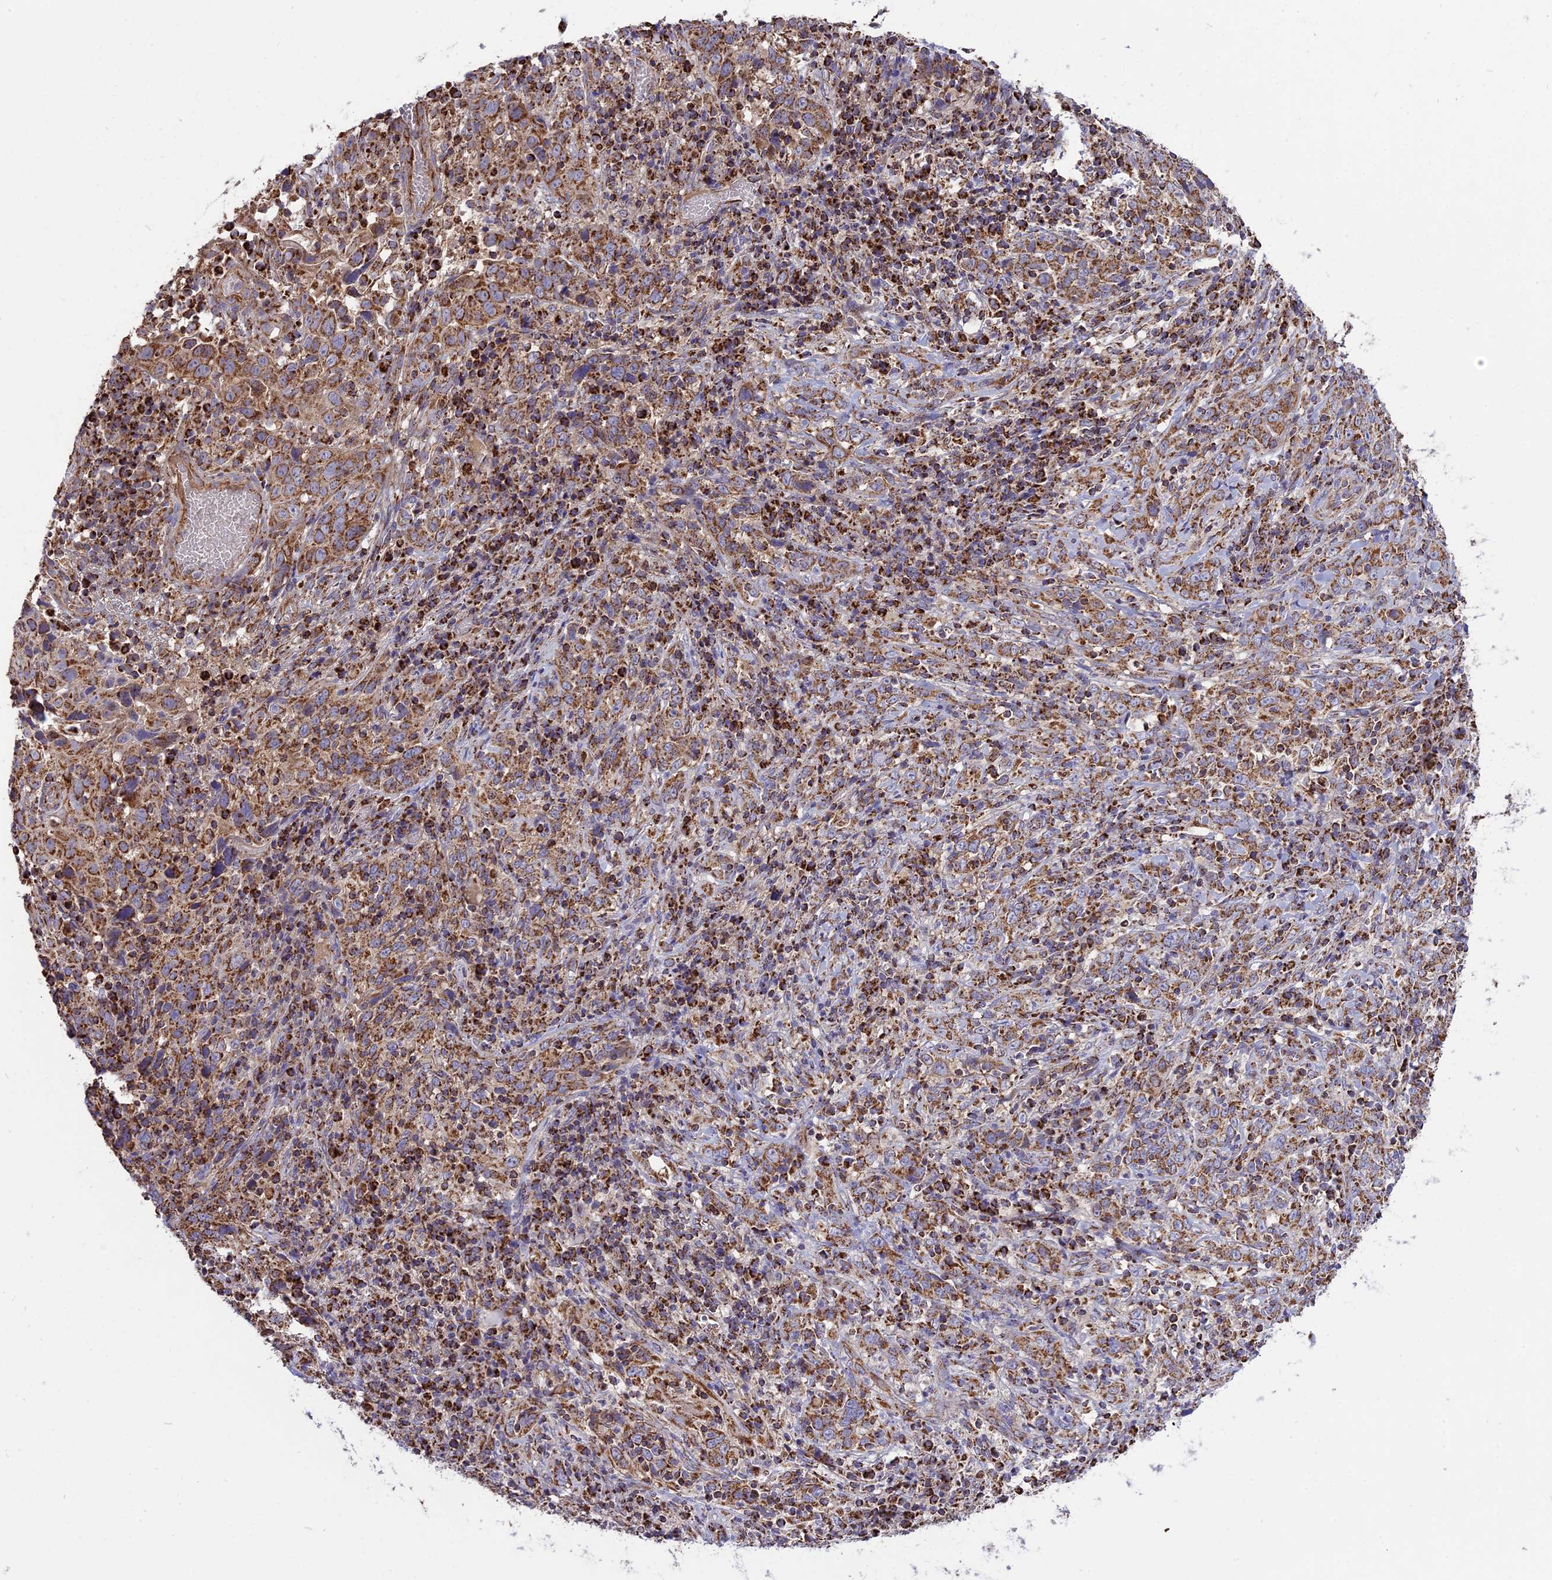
{"staining": {"intensity": "moderate", "quantity": ">75%", "location": "cytoplasmic/membranous"}, "tissue": "cervical cancer", "cell_type": "Tumor cells", "image_type": "cancer", "snomed": [{"axis": "morphology", "description": "Squamous cell carcinoma, NOS"}, {"axis": "topography", "description": "Cervix"}], "caption": "Immunohistochemistry (IHC) of human squamous cell carcinoma (cervical) displays medium levels of moderate cytoplasmic/membranous staining in about >75% of tumor cells. Nuclei are stained in blue.", "gene": "TTC4", "patient": {"sex": "female", "age": 46}}